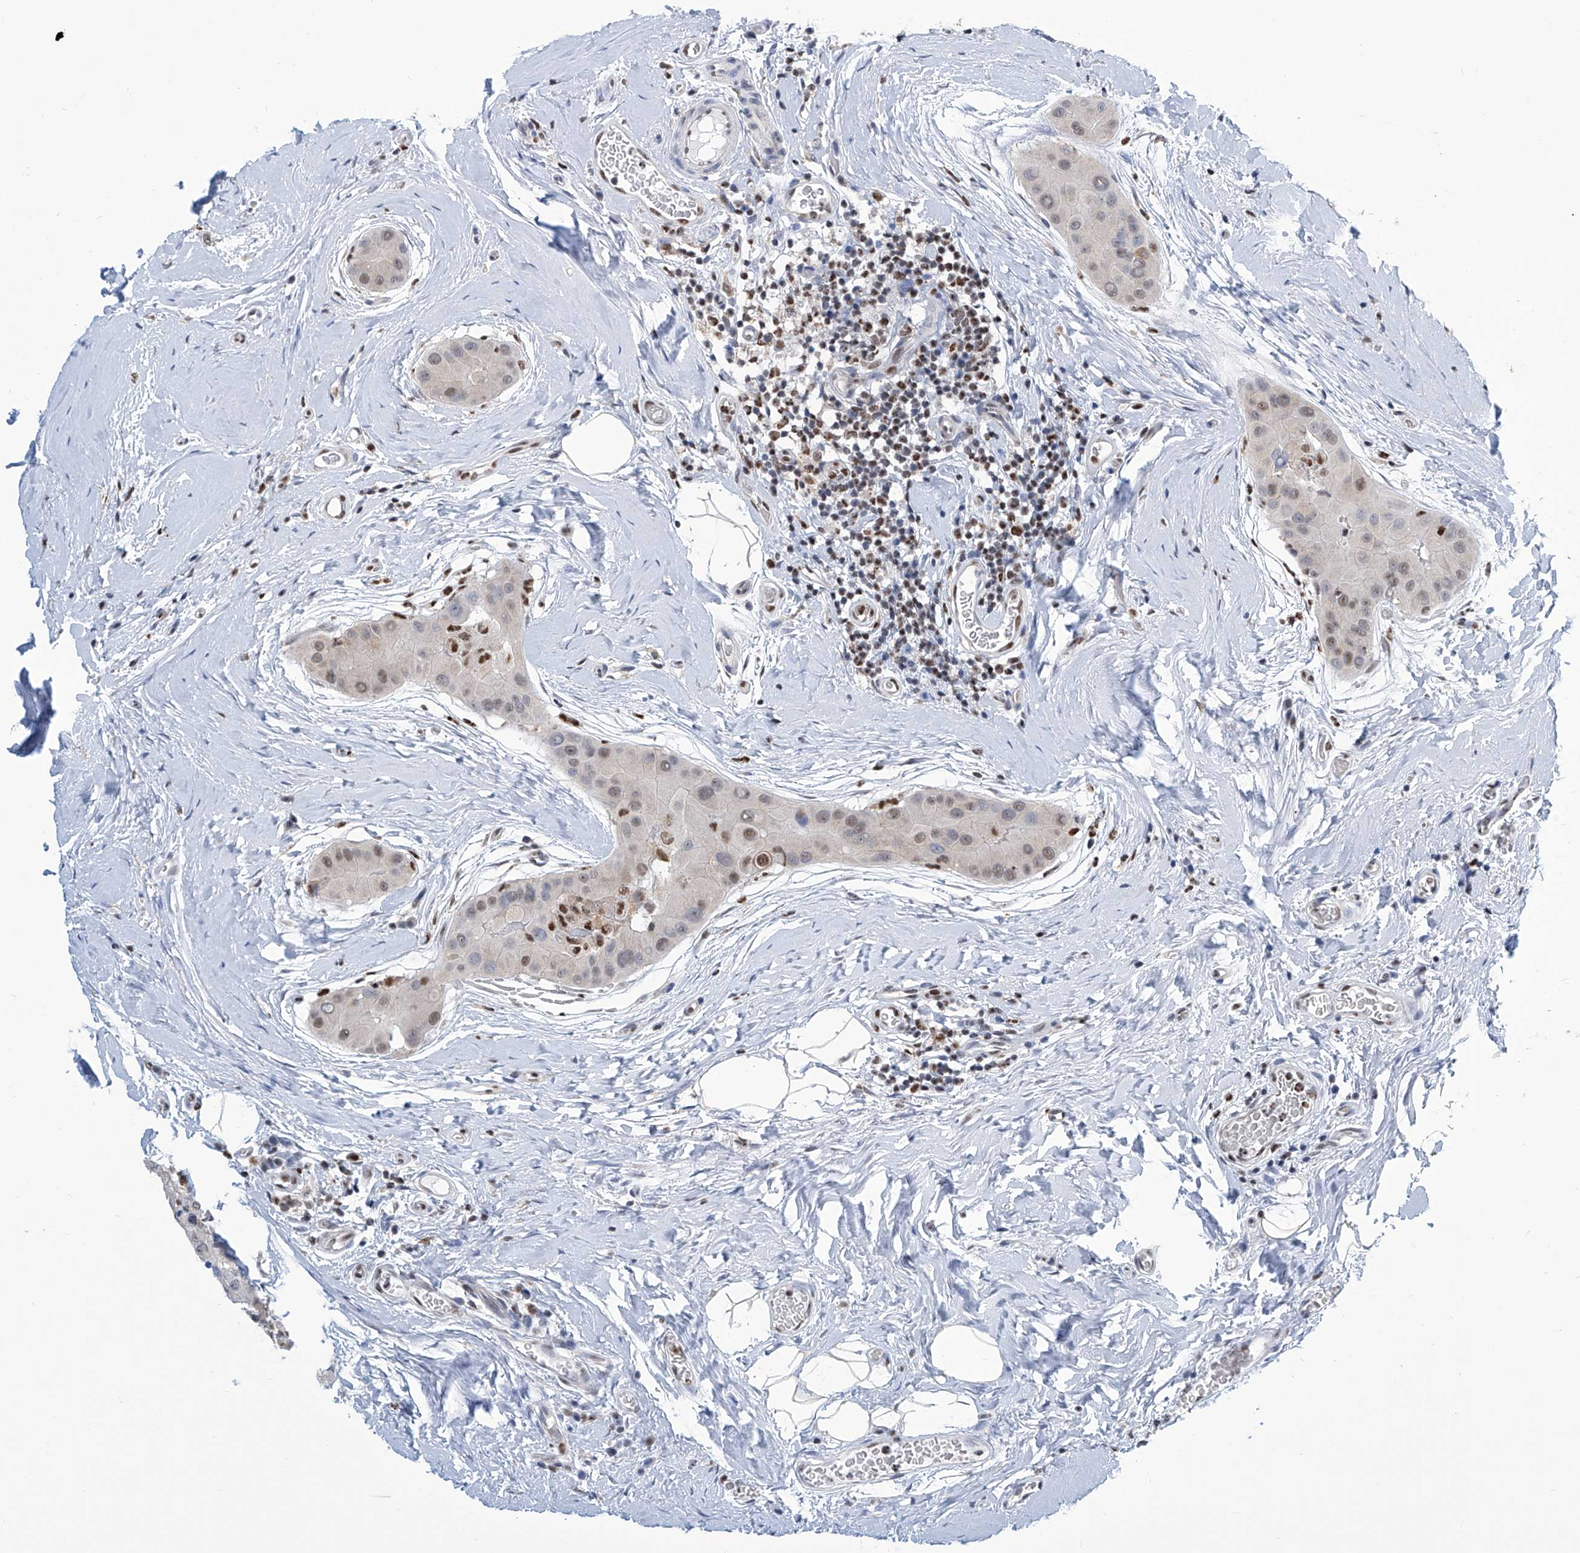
{"staining": {"intensity": "moderate", "quantity": "<25%", "location": "nuclear"}, "tissue": "thyroid cancer", "cell_type": "Tumor cells", "image_type": "cancer", "snomed": [{"axis": "morphology", "description": "Papillary adenocarcinoma, NOS"}, {"axis": "topography", "description": "Thyroid gland"}], "caption": "High-magnification brightfield microscopy of thyroid cancer stained with DAB (brown) and counterstained with hematoxylin (blue). tumor cells exhibit moderate nuclear expression is identified in approximately<25% of cells.", "gene": "SREBF2", "patient": {"sex": "male", "age": 33}}